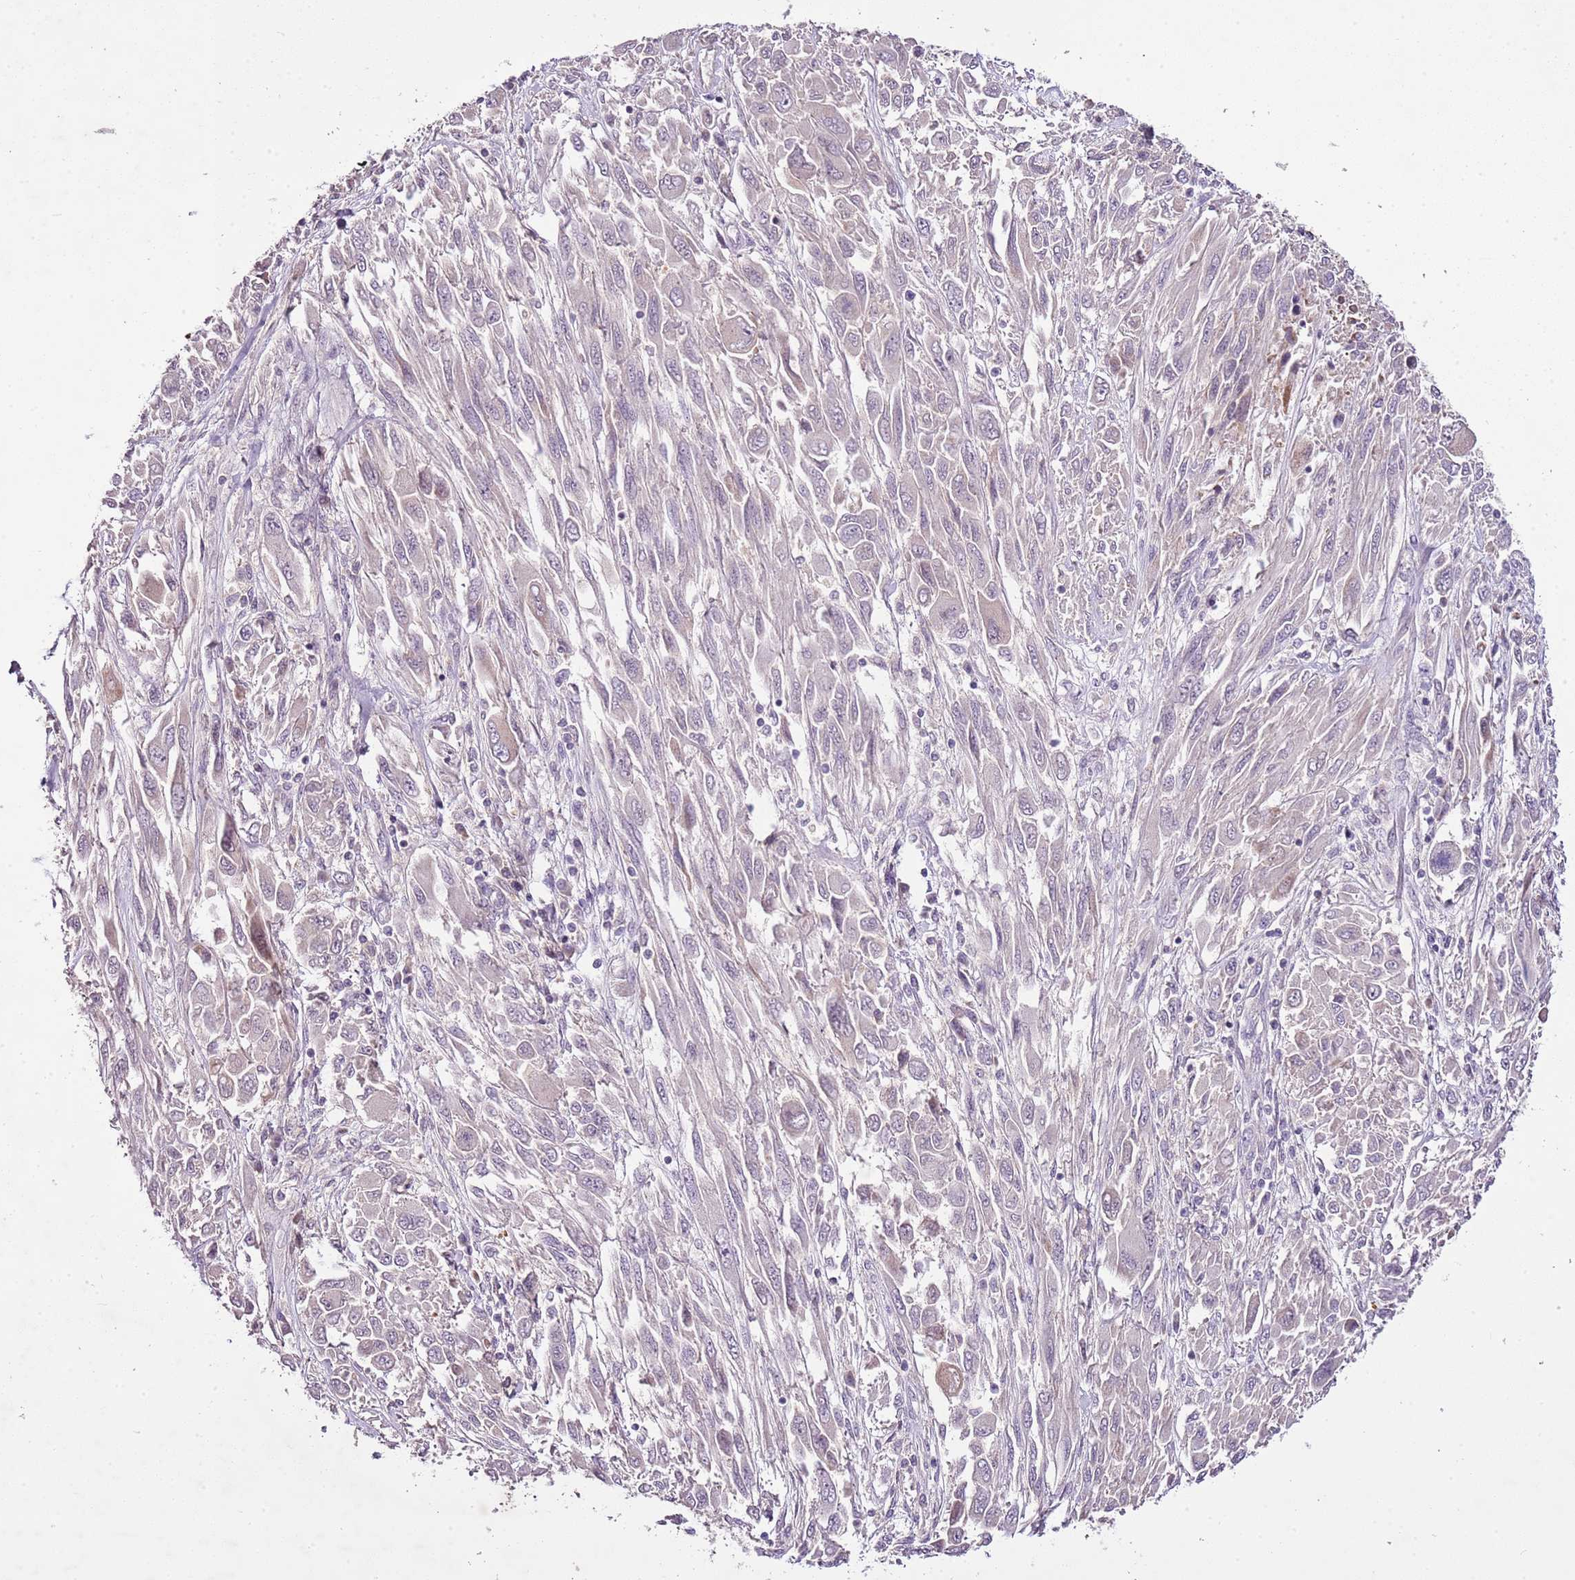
{"staining": {"intensity": "negative", "quantity": "none", "location": "none"}, "tissue": "melanoma", "cell_type": "Tumor cells", "image_type": "cancer", "snomed": [{"axis": "morphology", "description": "Malignant melanoma, NOS"}, {"axis": "topography", "description": "Skin"}], "caption": "Protein analysis of melanoma reveals no significant expression in tumor cells.", "gene": "CMKLR1", "patient": {"sex": "female", "age": 91}}